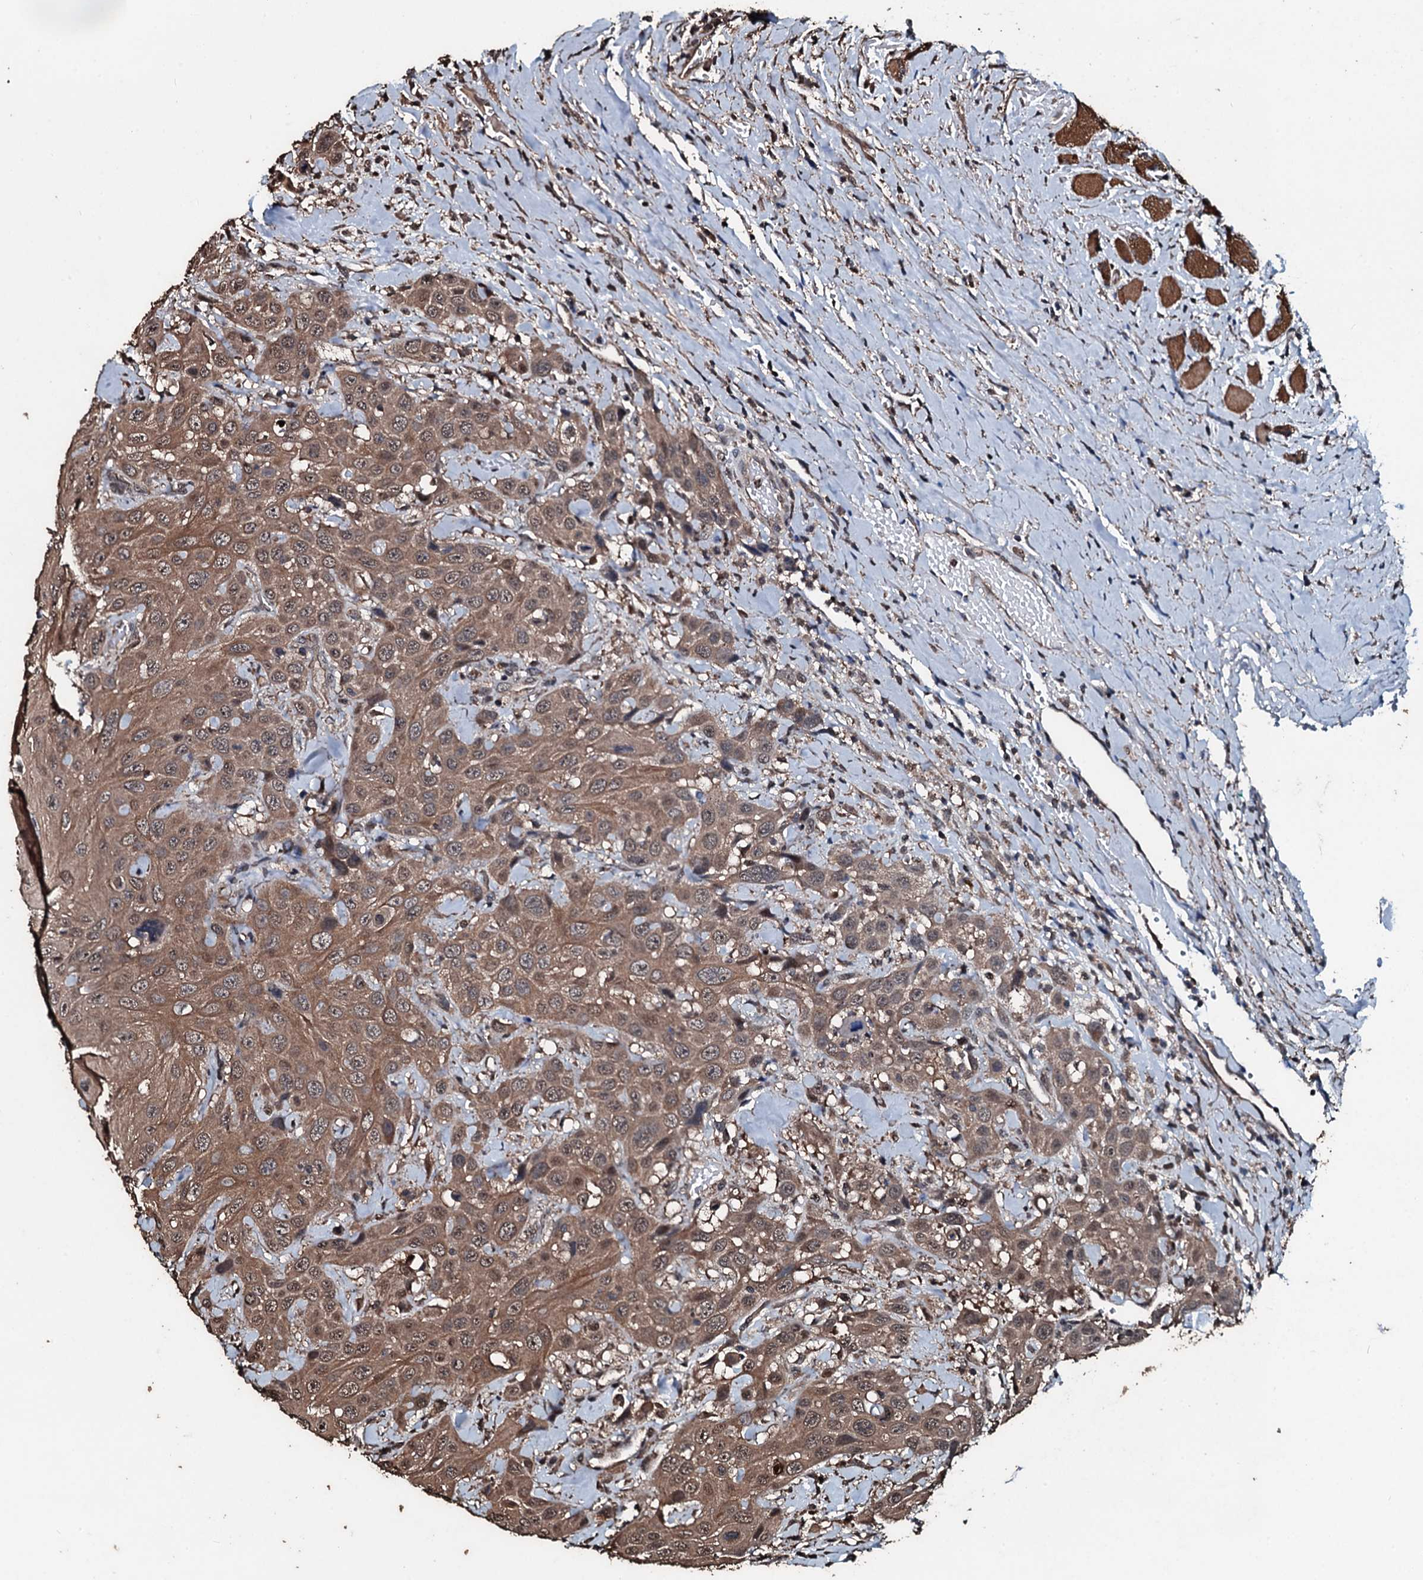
{"staining": {"intensity": "moderate", "quantity": ">75%", "location": "cytoplasmic/membranous,nuclear"}, "tissue": "head and neck cancer", "cell_type": "Tumor cells", "image_type": "cancer", "snomed": [{"axis": "morphology", "description": "Squamous cell carcinoma, NOS"}, {"axis": "topography", "description": "Head-Neck"}], "caption": "Brown immunohistochemical staining in head and neck squamous cell carcinoma exhibits moderate cytoplasmic/membranous and nuclear staining in approximately >75% of tumor cells.", "gene": "FAAP24", "patient": {"sex": "male", "age": 81}}